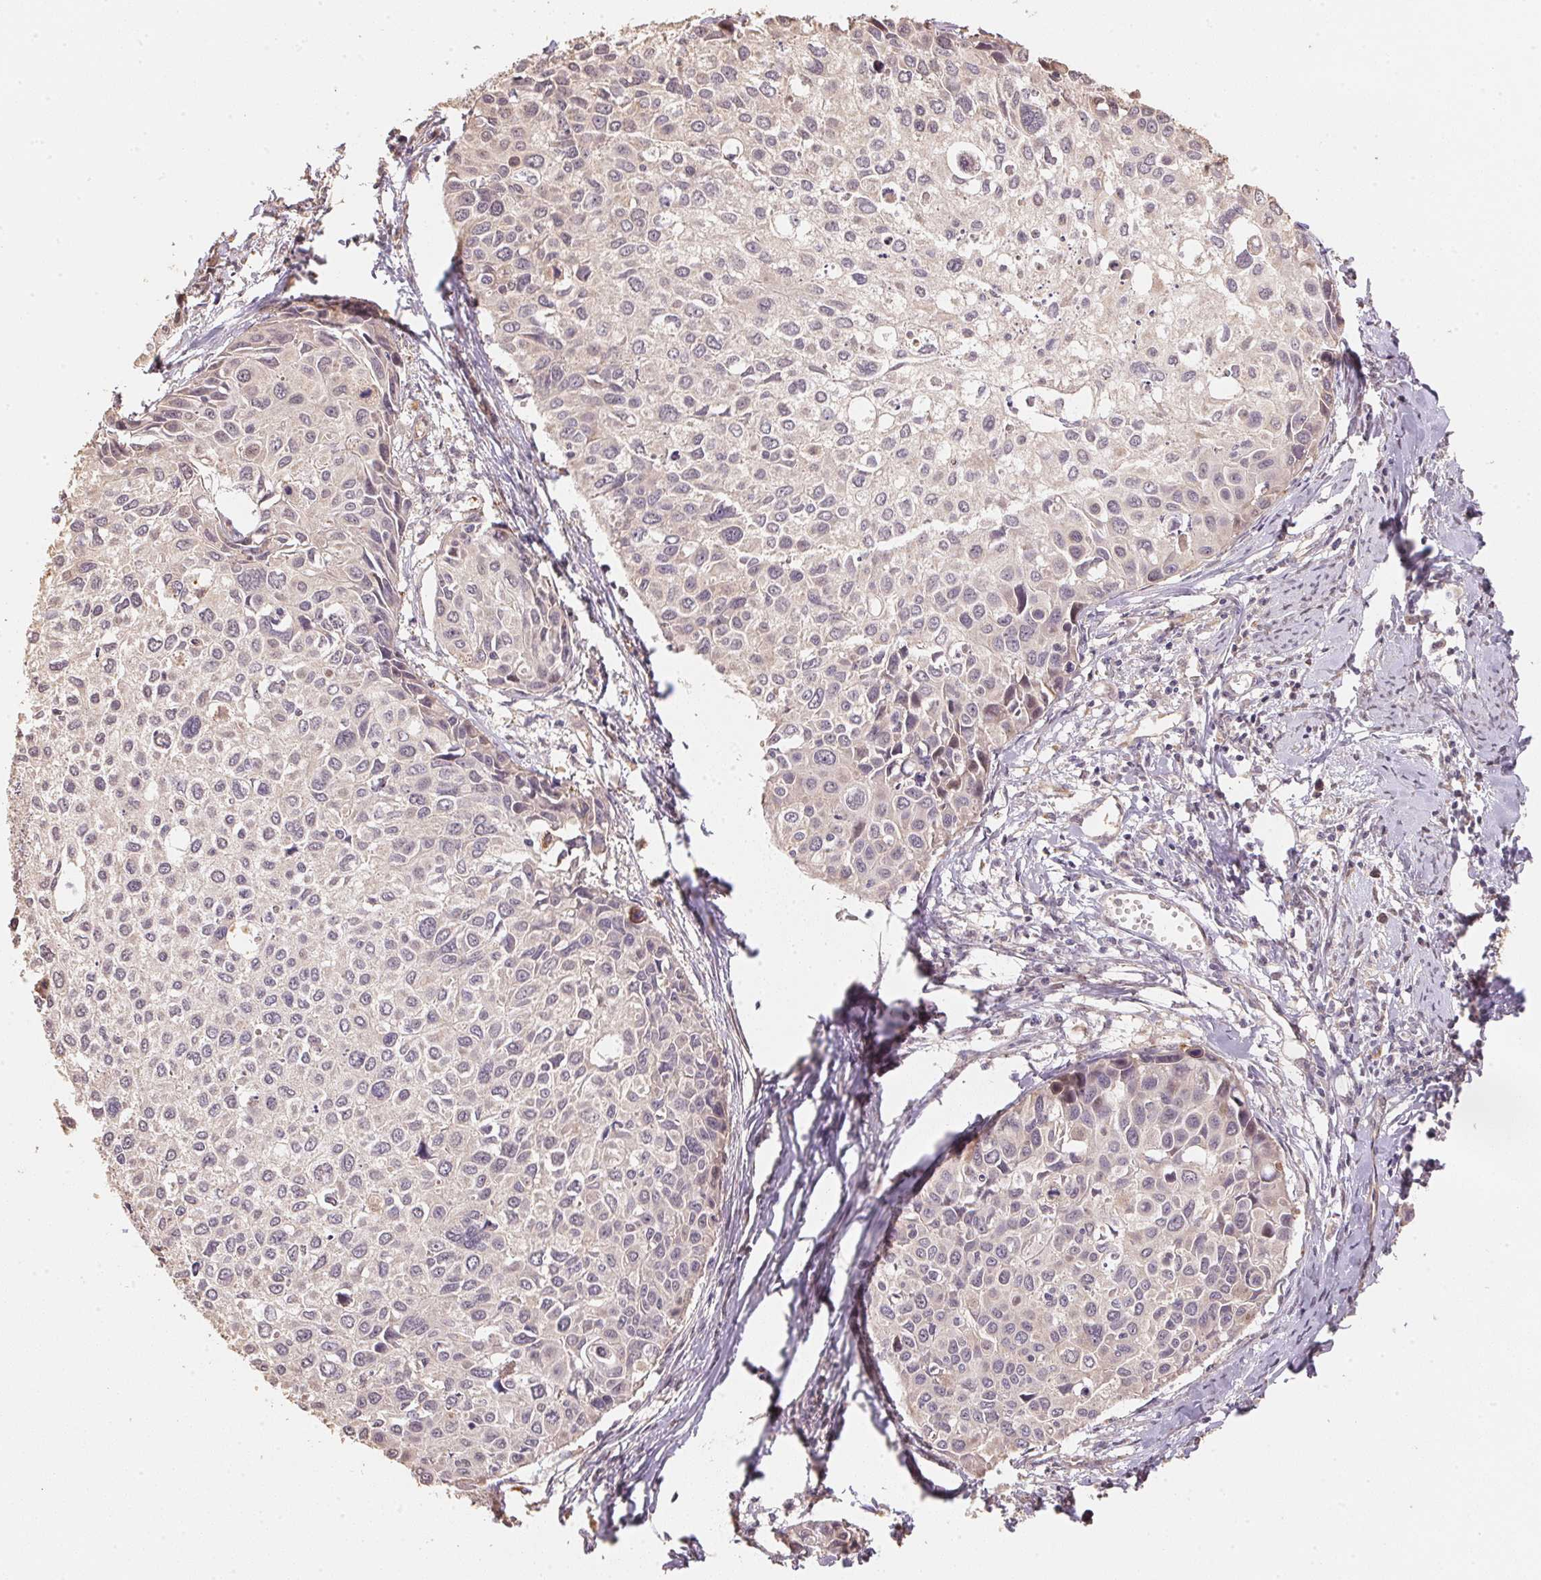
{"staining": {"intensity": "negative", "quantity": "none", "location": "none"}, "tissue": "cervical cancer", "cell_type": "Tumor cells", "image_type": "cancer", "snomed": [{"axis": "morphology", "description": "Squamous cell carcinoma, NOS"}, {"axis": "topography", "description": "Cervix"}], "caption": "Immunohistochemical staining of human cervical squamous cell carcinoma demonstrates no significant positivity in tumor cells.", "gene": "TMEM222", "patient": {"sex": "female", "age": 50}}